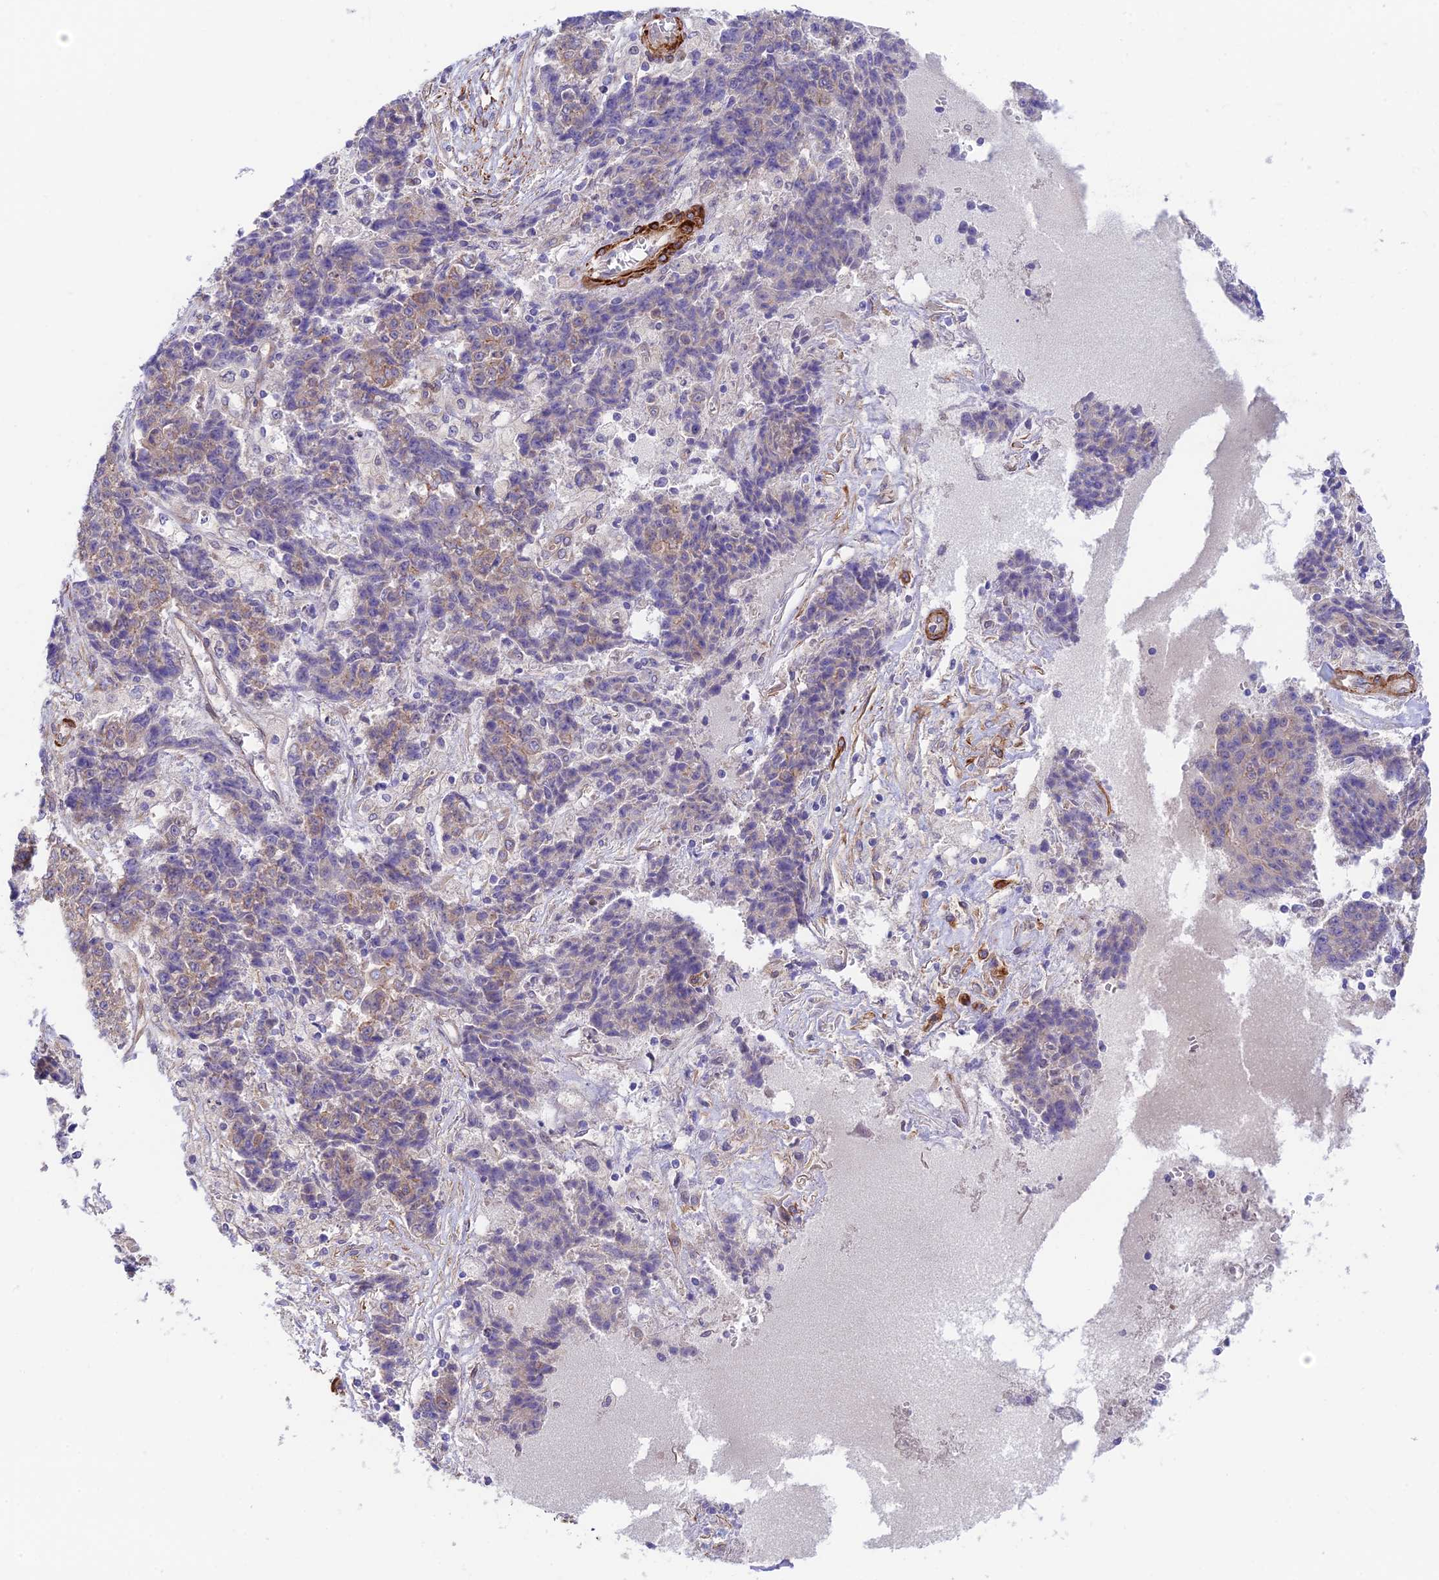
{"staining": {"intensity": "weak", "quantity": "25%-75%", "location": "cytoplasmic/membranous"}, "tissue": "ovarian cancer", "cell_type": "Tumor cells", "image_type": "cancer", "snomed": [{"axis": "morphology", "description": "Carcinoma, endometroid"}, {"axis": "topography", "description": "Ovary"}], "caption": "Protein expression analysis of ovarian endometroid carcinoma shows weak cytoplasmic/membranous staining in approximately 25%-75% of tumor cells.", "gene": "ANKRD50", "patient": {"sex": "female", "age": 42}}